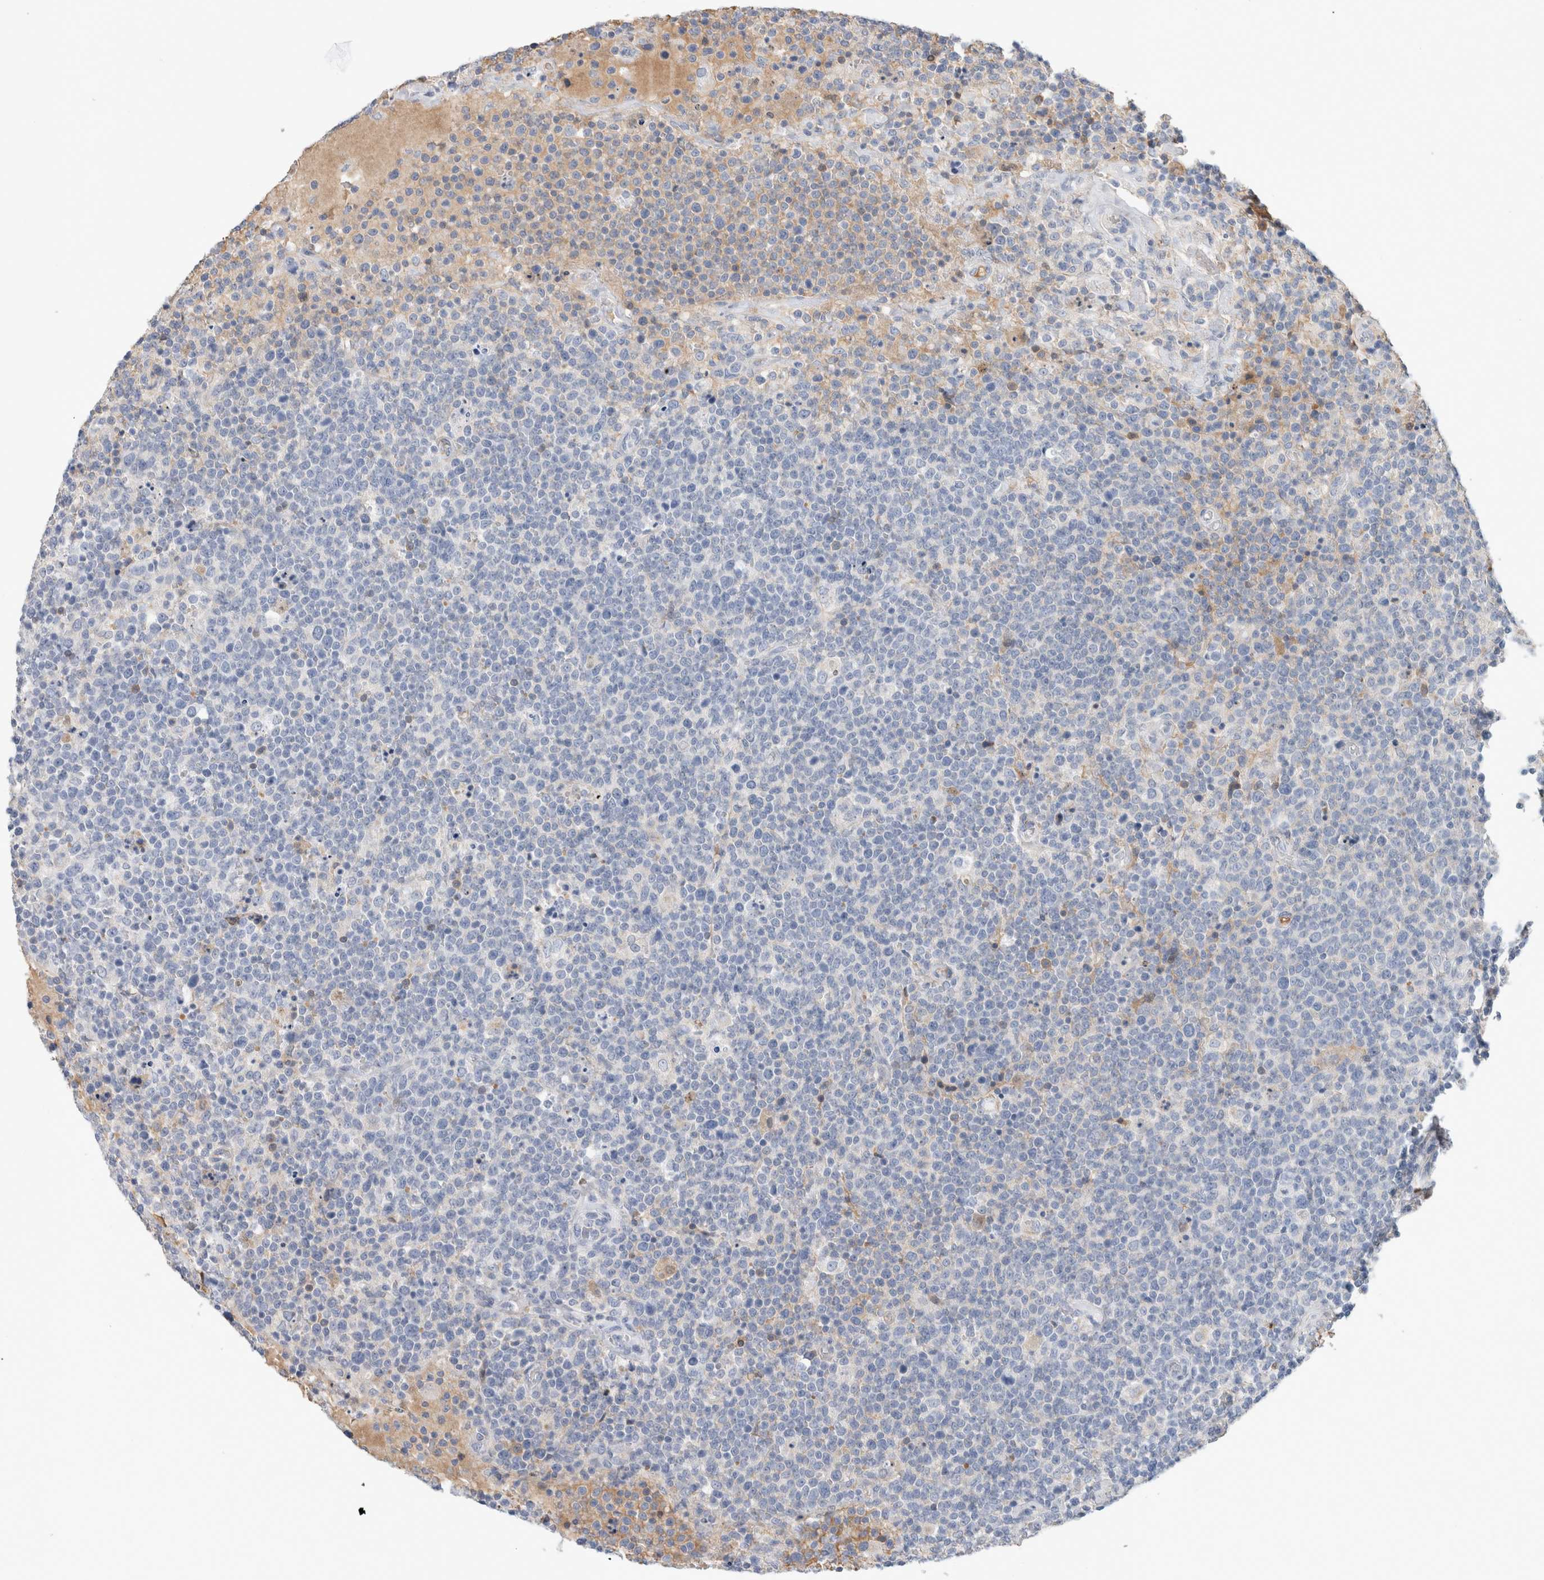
{"staining": {"intensity": "negative", "quantity": "none", "location": "none"}, "tissue": "lymphoma", "cell_type": "Tumor cells", "image_type": "cancer", "snomed": [{"axis": "morphology", "description": "Malignant lymphoma, non-Hodgkin's type, High grade"}, {"axis": "topography", "description": "Lymph node"}], "caption": "An image of human malignant lymphoma, non-Hodgkin's type (high-grade) is negative for staining in tumor cells. (DAB immunohistochemistry (IHC), high magnification).", "gene": "SCGB1A1", "patient": {"sex": "male", "age": 61}}